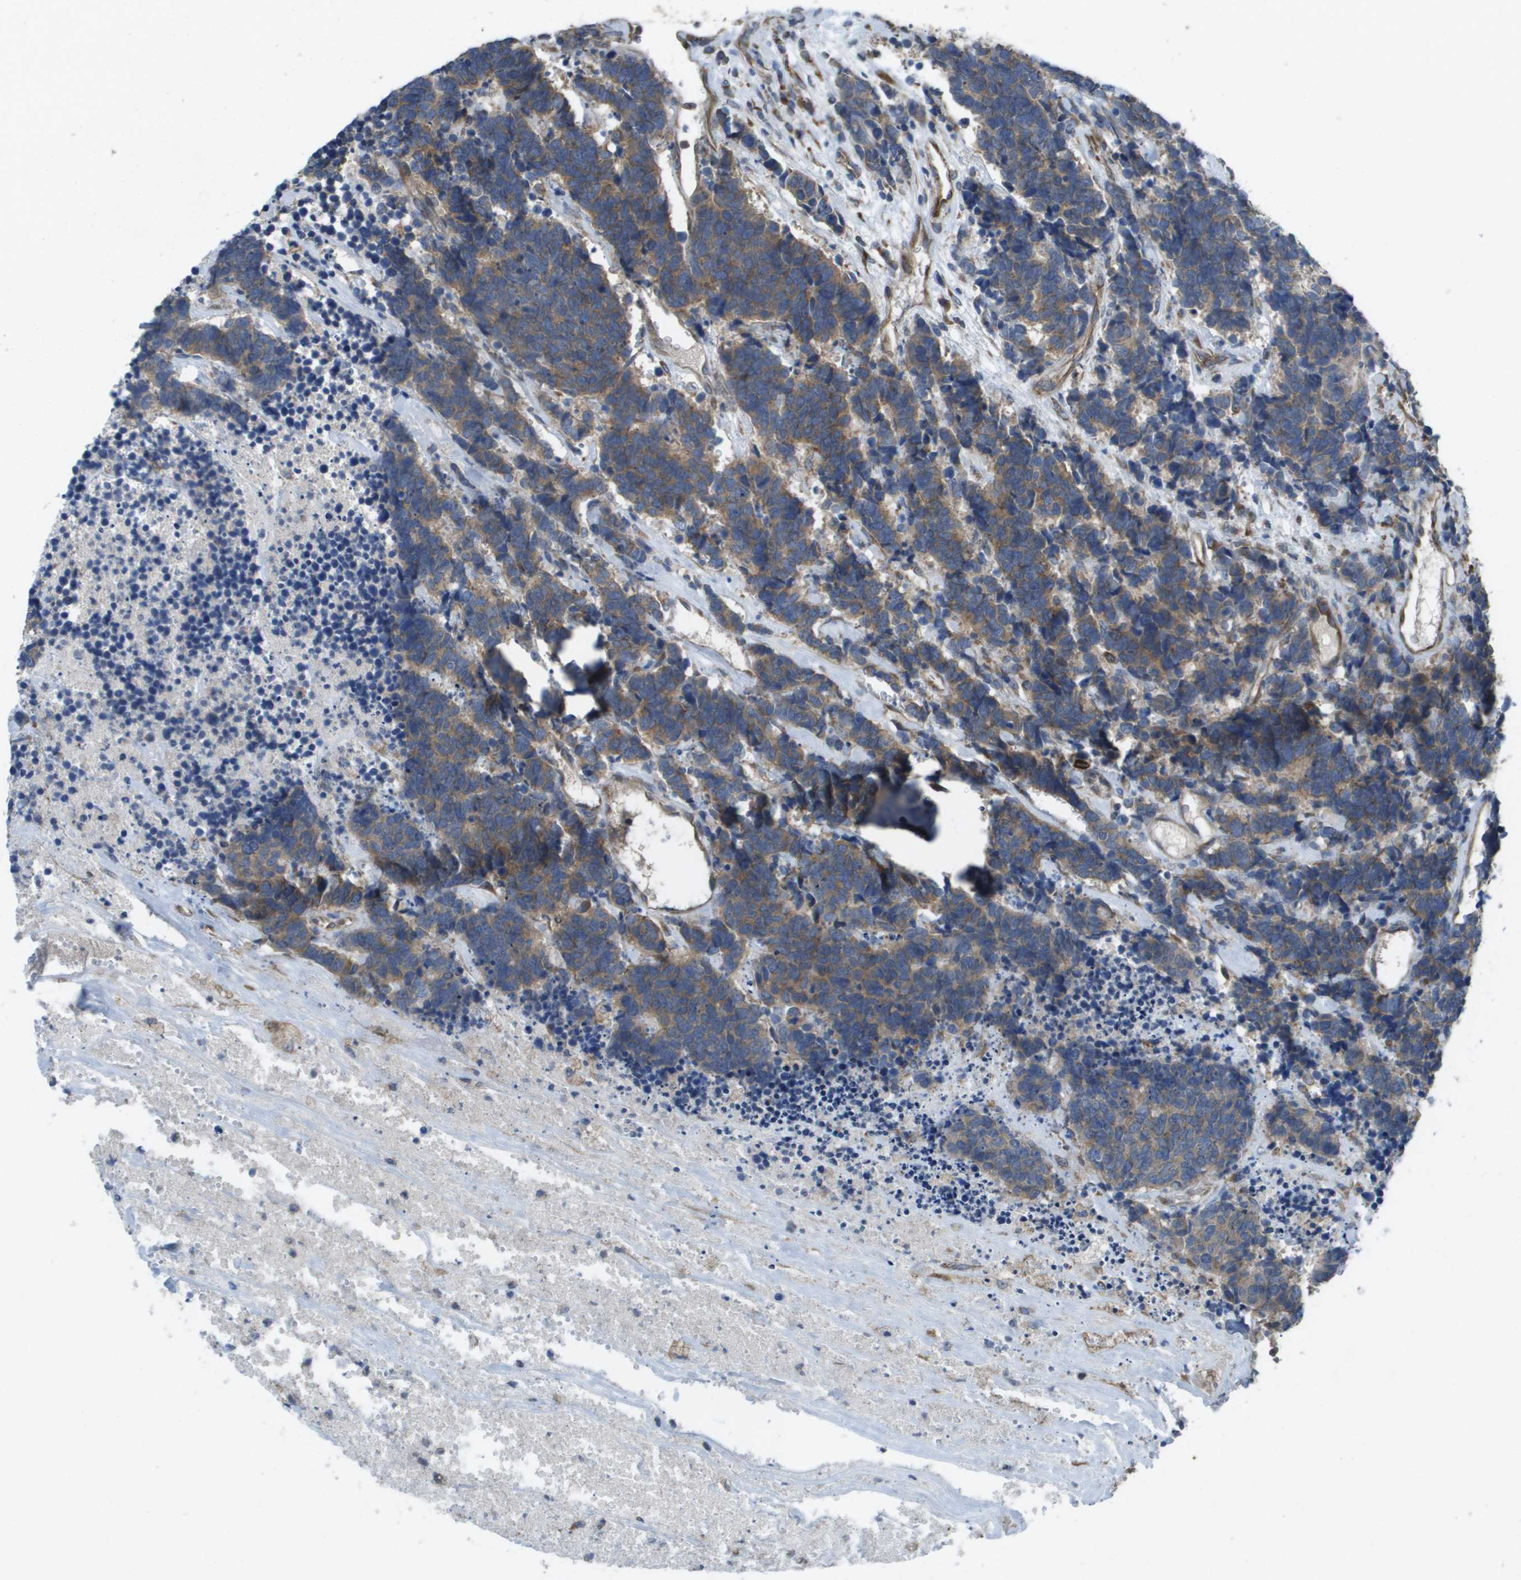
{"staining": {"intensity": "moderate", "quantity": ">75%", "location": "cytoplasmic/membranous"}, "tissue": "carcinoid", "cell_type": "Tumor cells", "image_type": "cancer", "snomed": [{"axis": "morphology", "description": "Carcinoma, NOS"}, {"axis": "morphology", "description": "Carcinoid, malignant, NOS"}, {"axis": "topography", "description": "Urinary bladder"}], "caption": "Protein expression analysis of human carcinoid (malignant) reveals moderate cytoplasmic/membranous positivity in approximately >75% of tumor cells.", "gene": "CLCN2", "patient": {"sex": "male", "age": 57}}